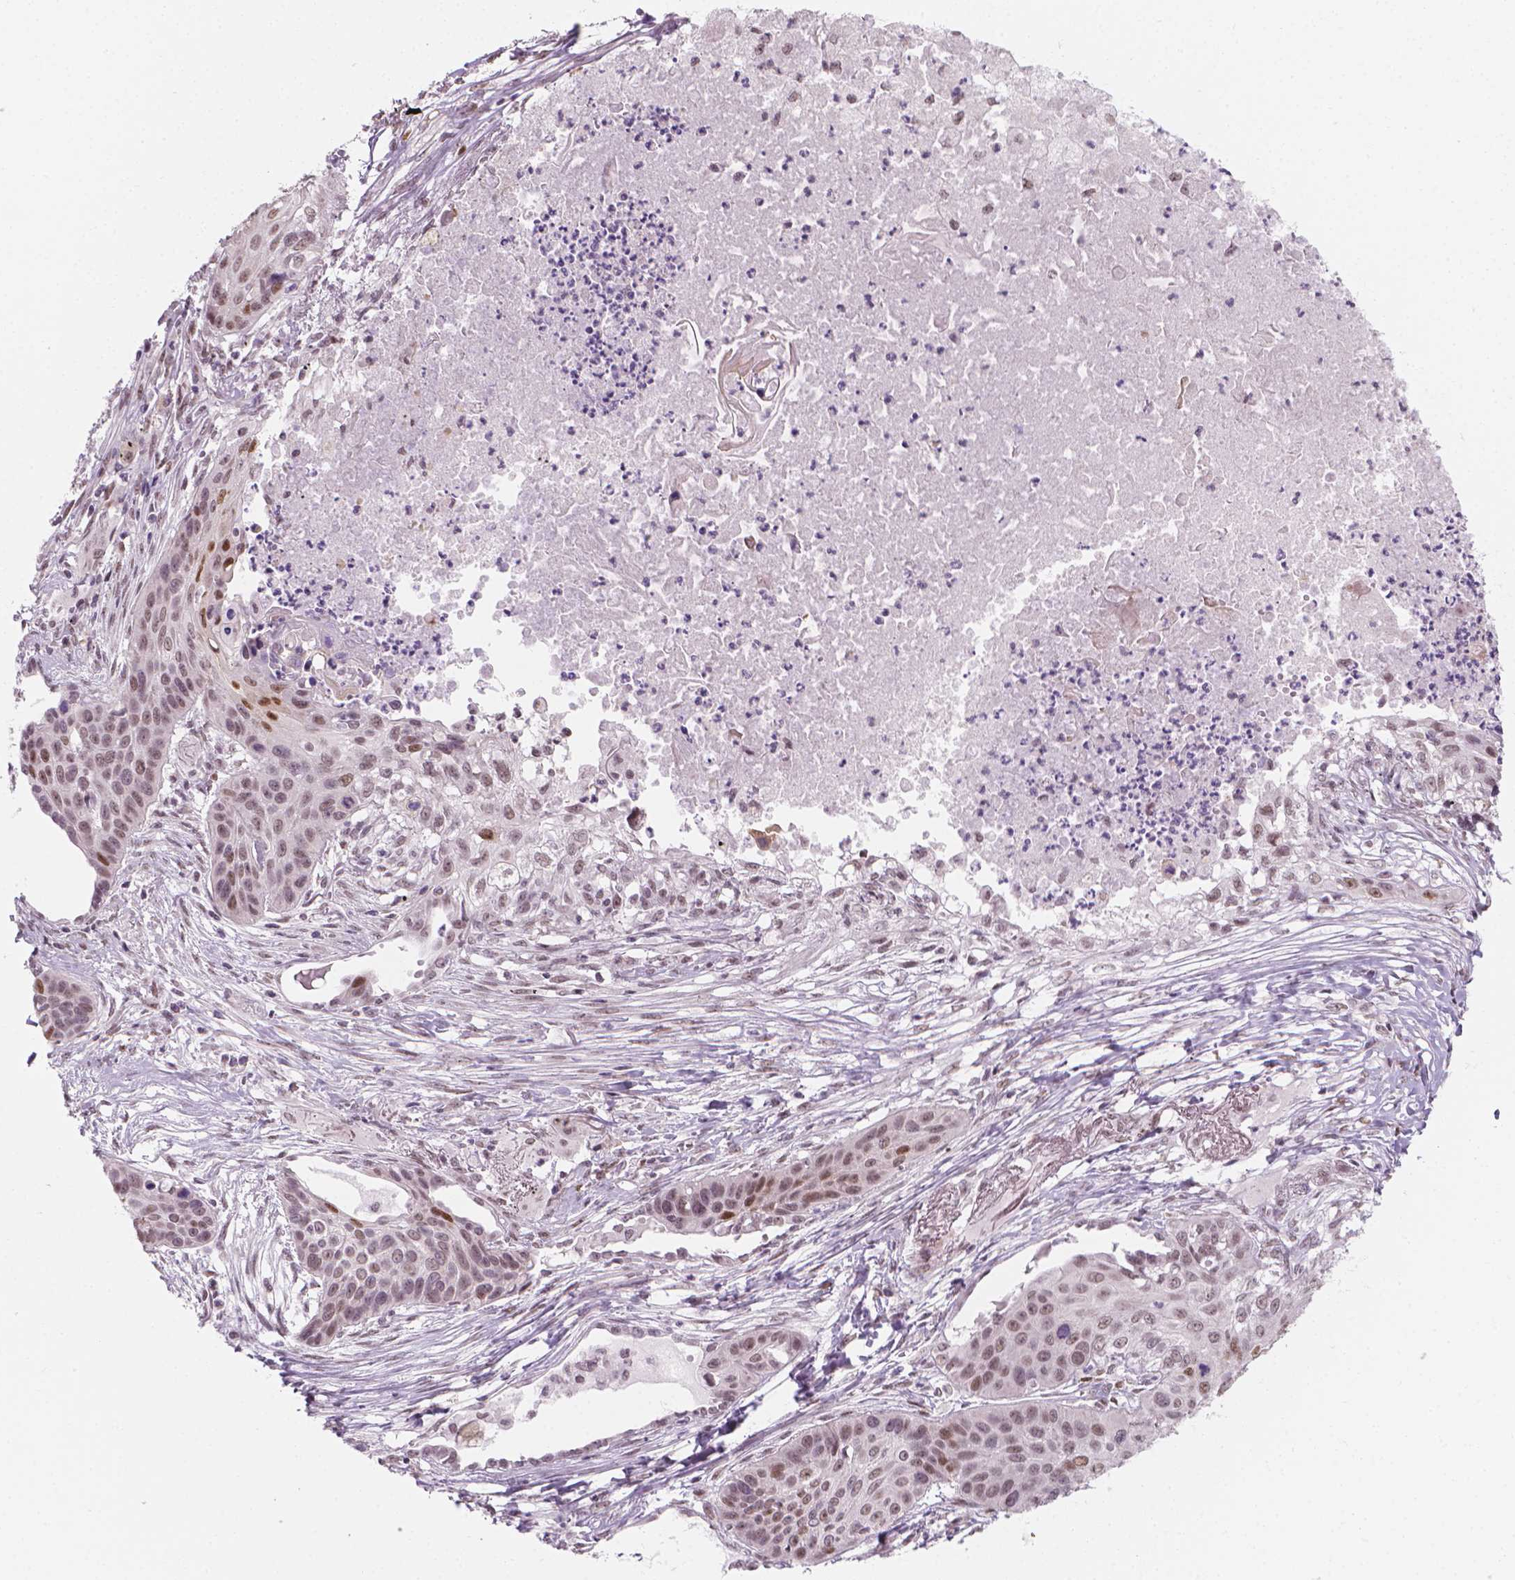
{"staining": {"intensity": "weak", "quantity": ">75%", "location": "nuclear"}, "tissue": "lung cancer", "cell_type": "Tumor cells", "image_type": "cancer", "snomed": [{"axis": "morphology", "description": "Squamous cell carcinoma, NOS"}, {"axis": "topography", "description": "Lung"}], "caption": "Brown immunohistochemical staining in lung cancer (squamous cell carcinoma) demonstrates weak nuclear staining in approximately >75% of tumor cells. The staining is performed using DAB (3,3'-diaminobenzidine) brown chromogen to label protein expression. The nuclei are counter-stained blue using hematoxylin.", "gene": "CDKN1C", "patient": {"sex": "male", "age": 71}}